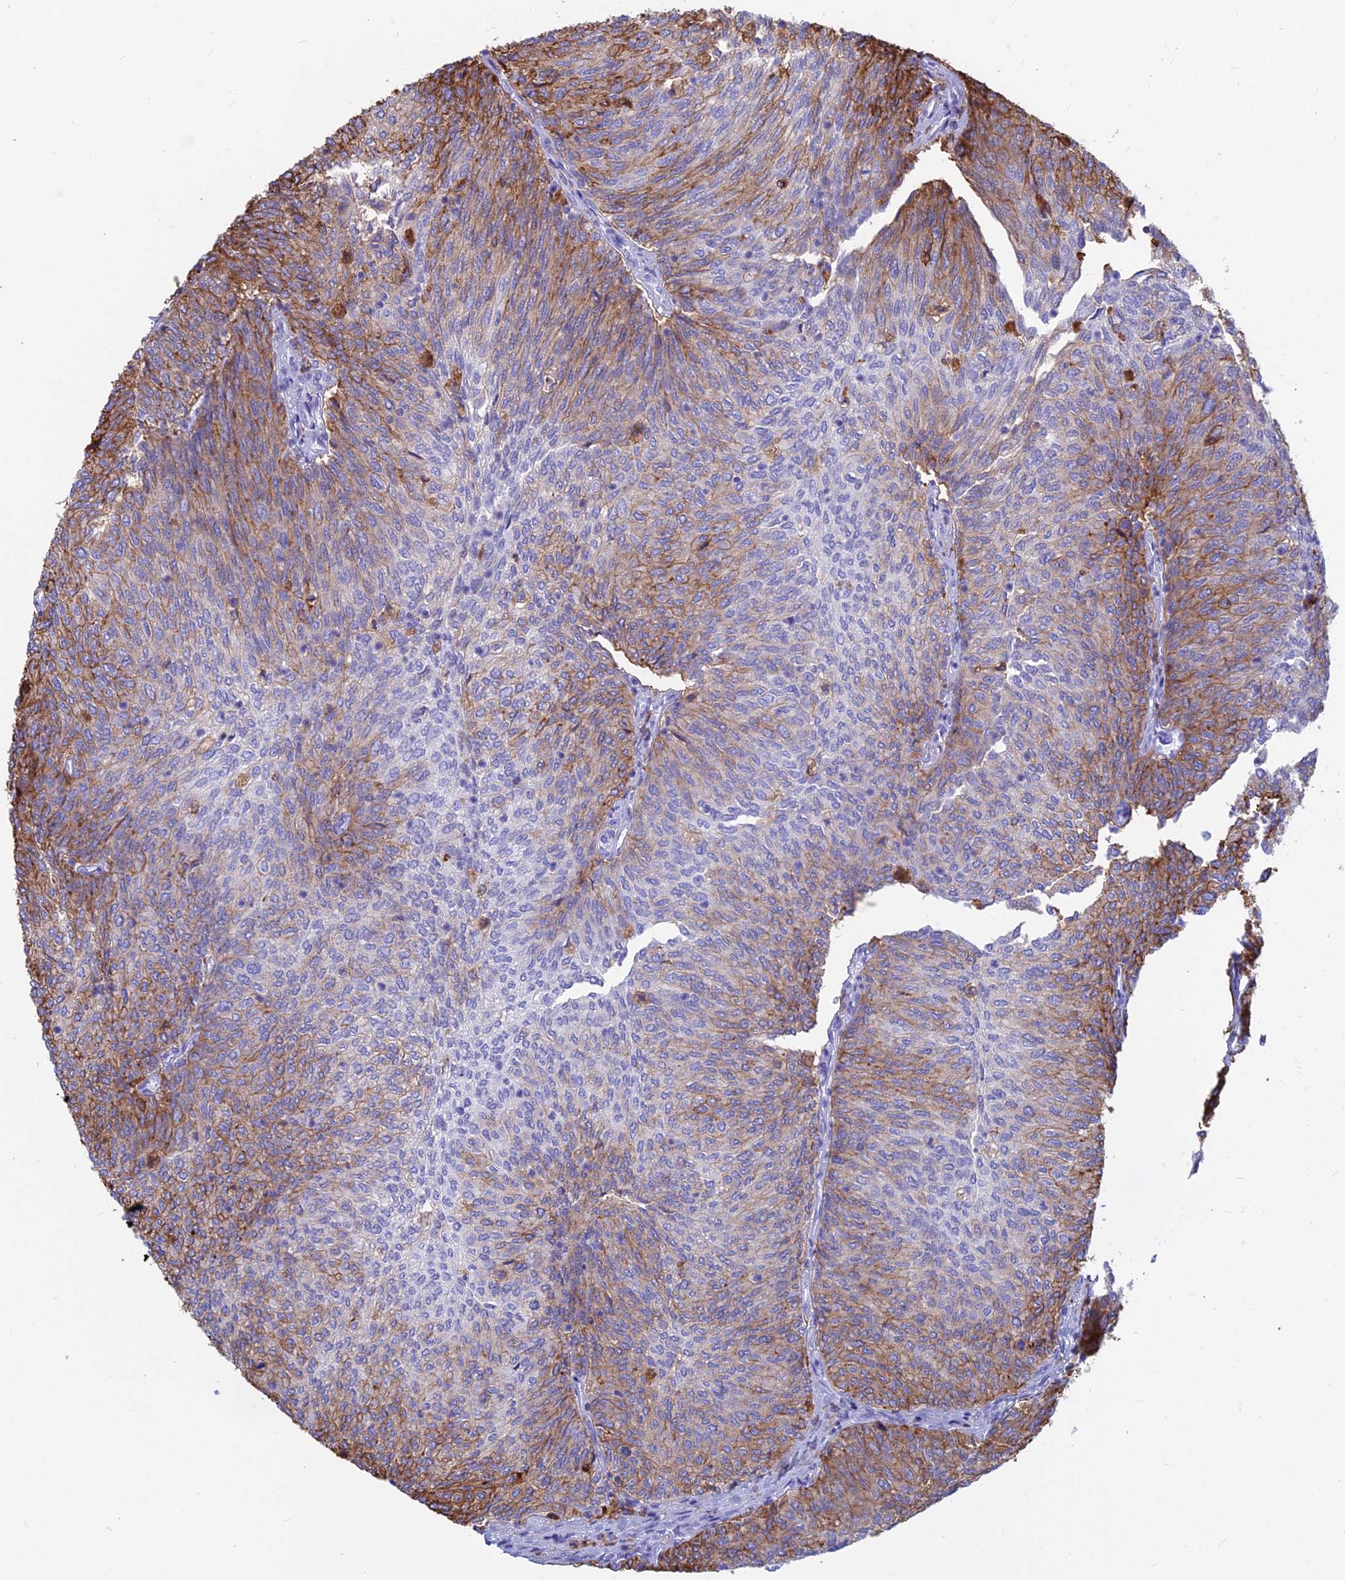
{"staining": {"intensity": "moderate", "quantity": "25%-75%", "location": "cytoplasmic/membranous"}, "tissue": "urothelial cancer", "cell_type": "Tumor cells", "image_type": "cancer", "snomed": [{"axis": "morphology", "description": "Urothelial carcinoma, High grade"}, {"axis": "topography", "description": "Urinary bladder"}], "caption": "A photomicrograph of urothelial carcinoma (high-grade) stained for a protein exhibits moderate cytoplasmic/membranous brown staining in tumor cells.", "gene": "HLA-DRB1", "patient": {"sex": "female", "age": 79}}